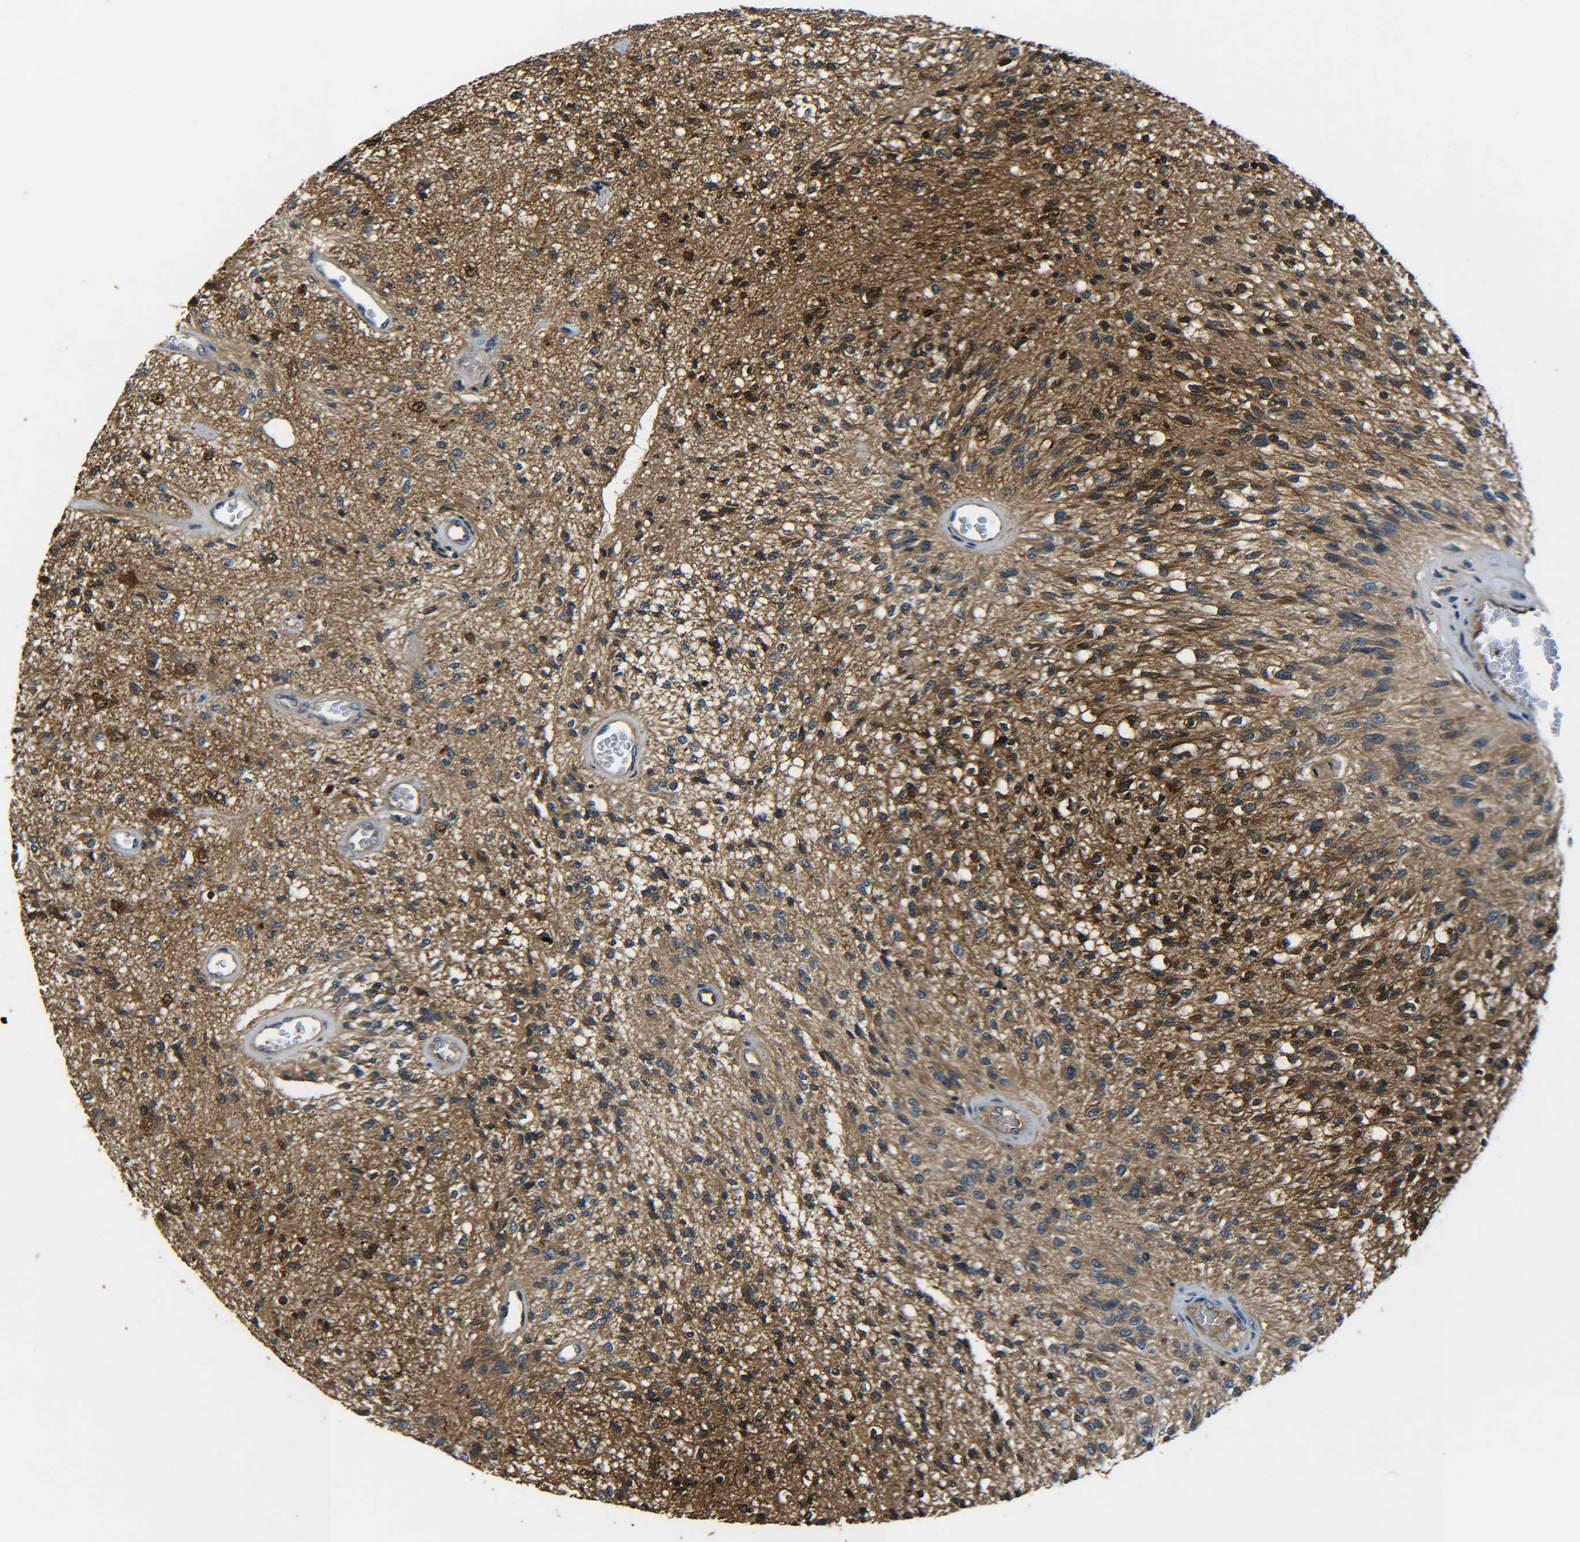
{"staining": {"intensity": "moderate", "quantity": ">75%", "location": "cytoplasmic/membranous"}, "tissue": "glioma", "cell_type": "Tumor cells", "image_type": "cancer", "snomed": [{"axis": "morphology", "description": "Normal tissue, NOS"}, {"axis": "morphology", "description": "Glioma, malignant, High grade"}, {"axis": "topography", "description": "Cerebral cortex"}], "caption": "About >75% of tumor cells in glioma exhibit moderate cytoplasmic/membranous protein expression as visualized by brown immunohistochemical staining.", "gene": "PREB", "patient": {"sex": "male", "age": 77}}